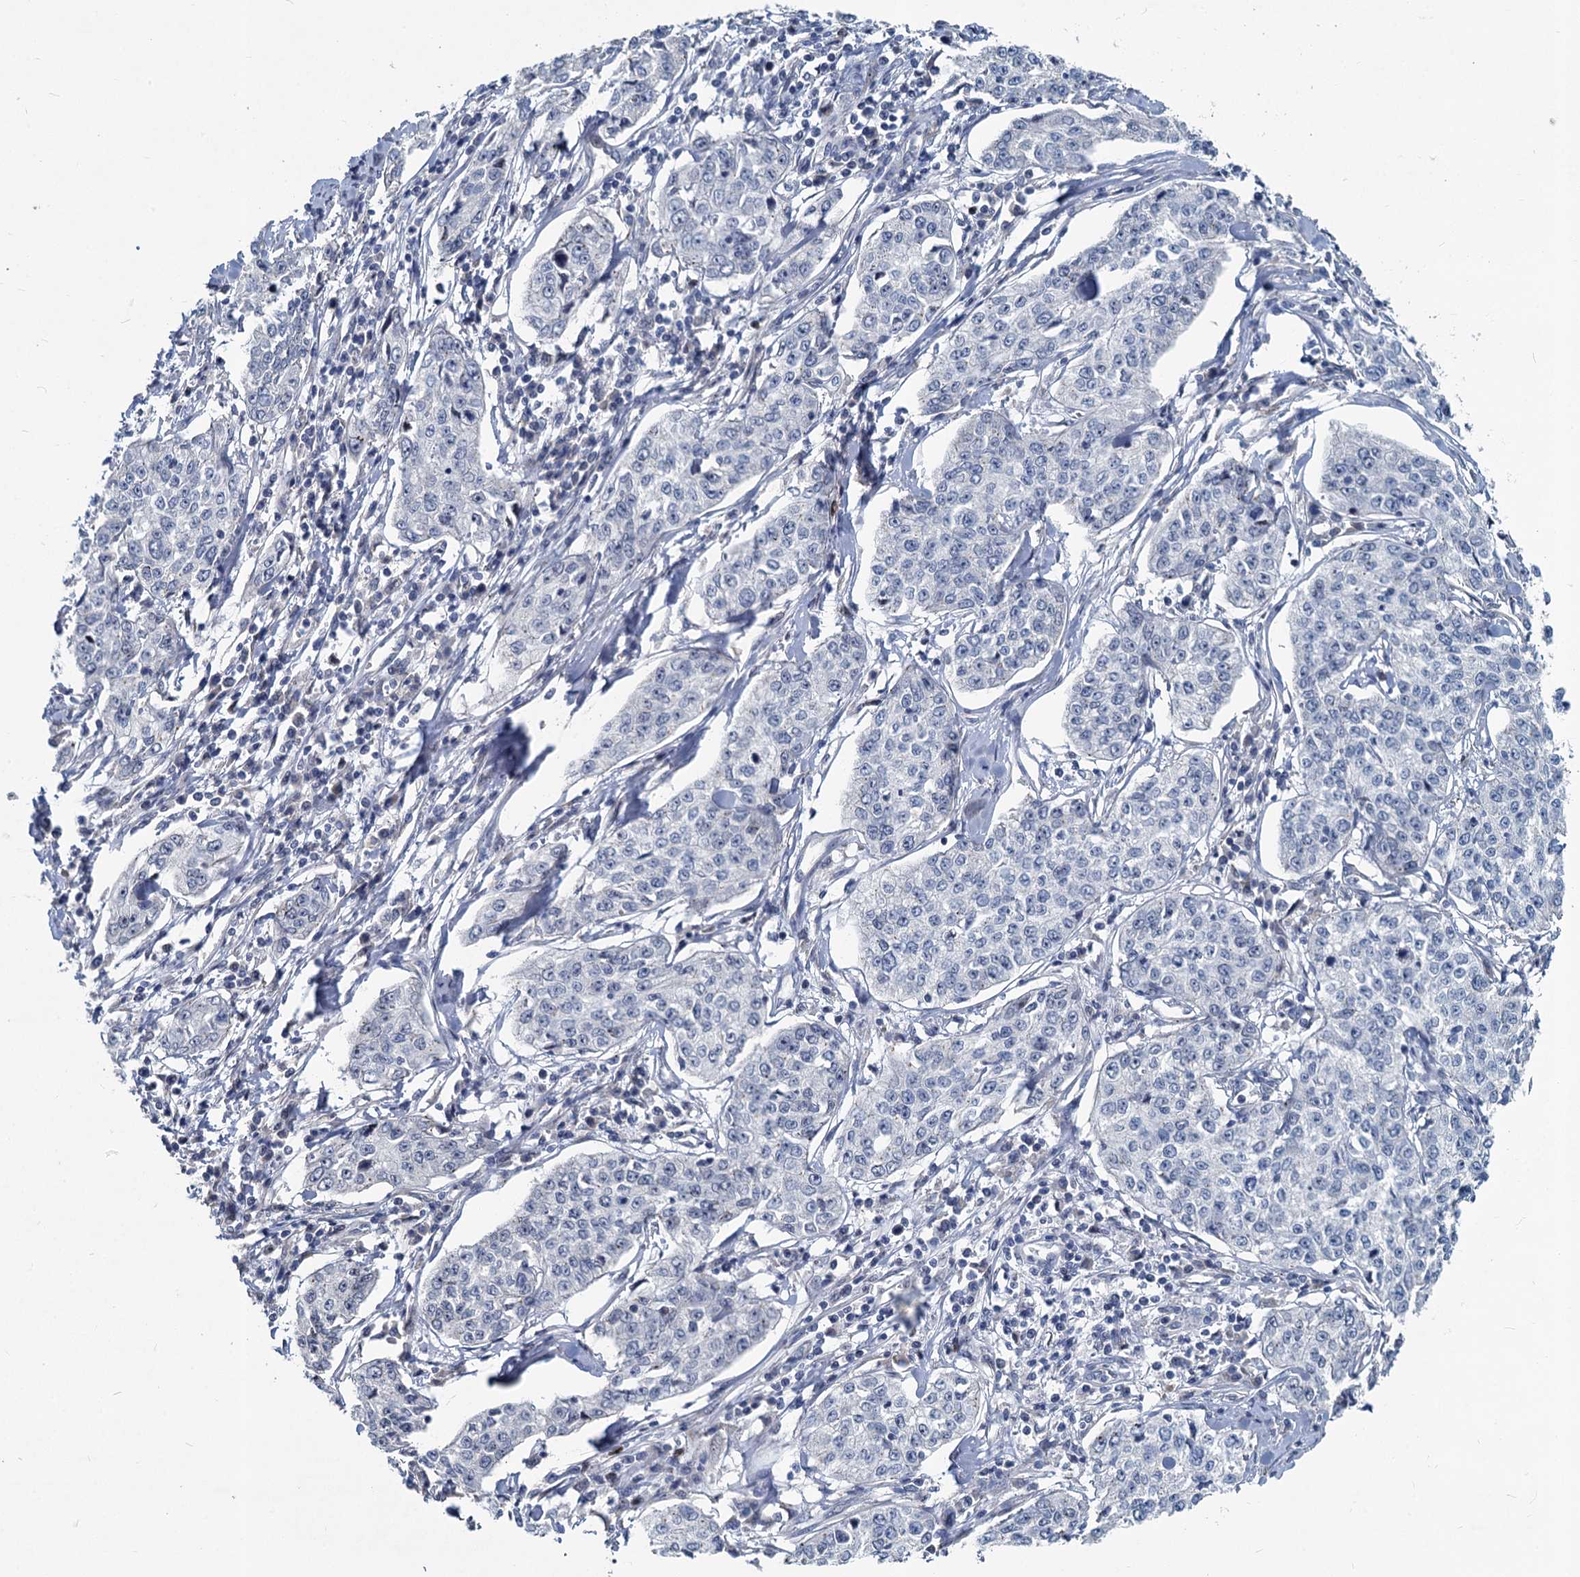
{"staining": {"intensity": "negative", "quantity": "none", "location": "none"}, "tissue": "cervical cancer", "cell_type": "Tumor cells", "image_type": "cancer", "snomed": [{"axis": "morphology", "description": "Squamous cell carcinoma, NOS"}, {"axis": "topography", "description": "Cervix"}], "caption": "An image of cervical cancer (squamous cell carcinoma) stained for a protein displays no brown staining in tumor cells.", "gene": "ASXL3", "patient": {"sex": "female", "age": 35}}